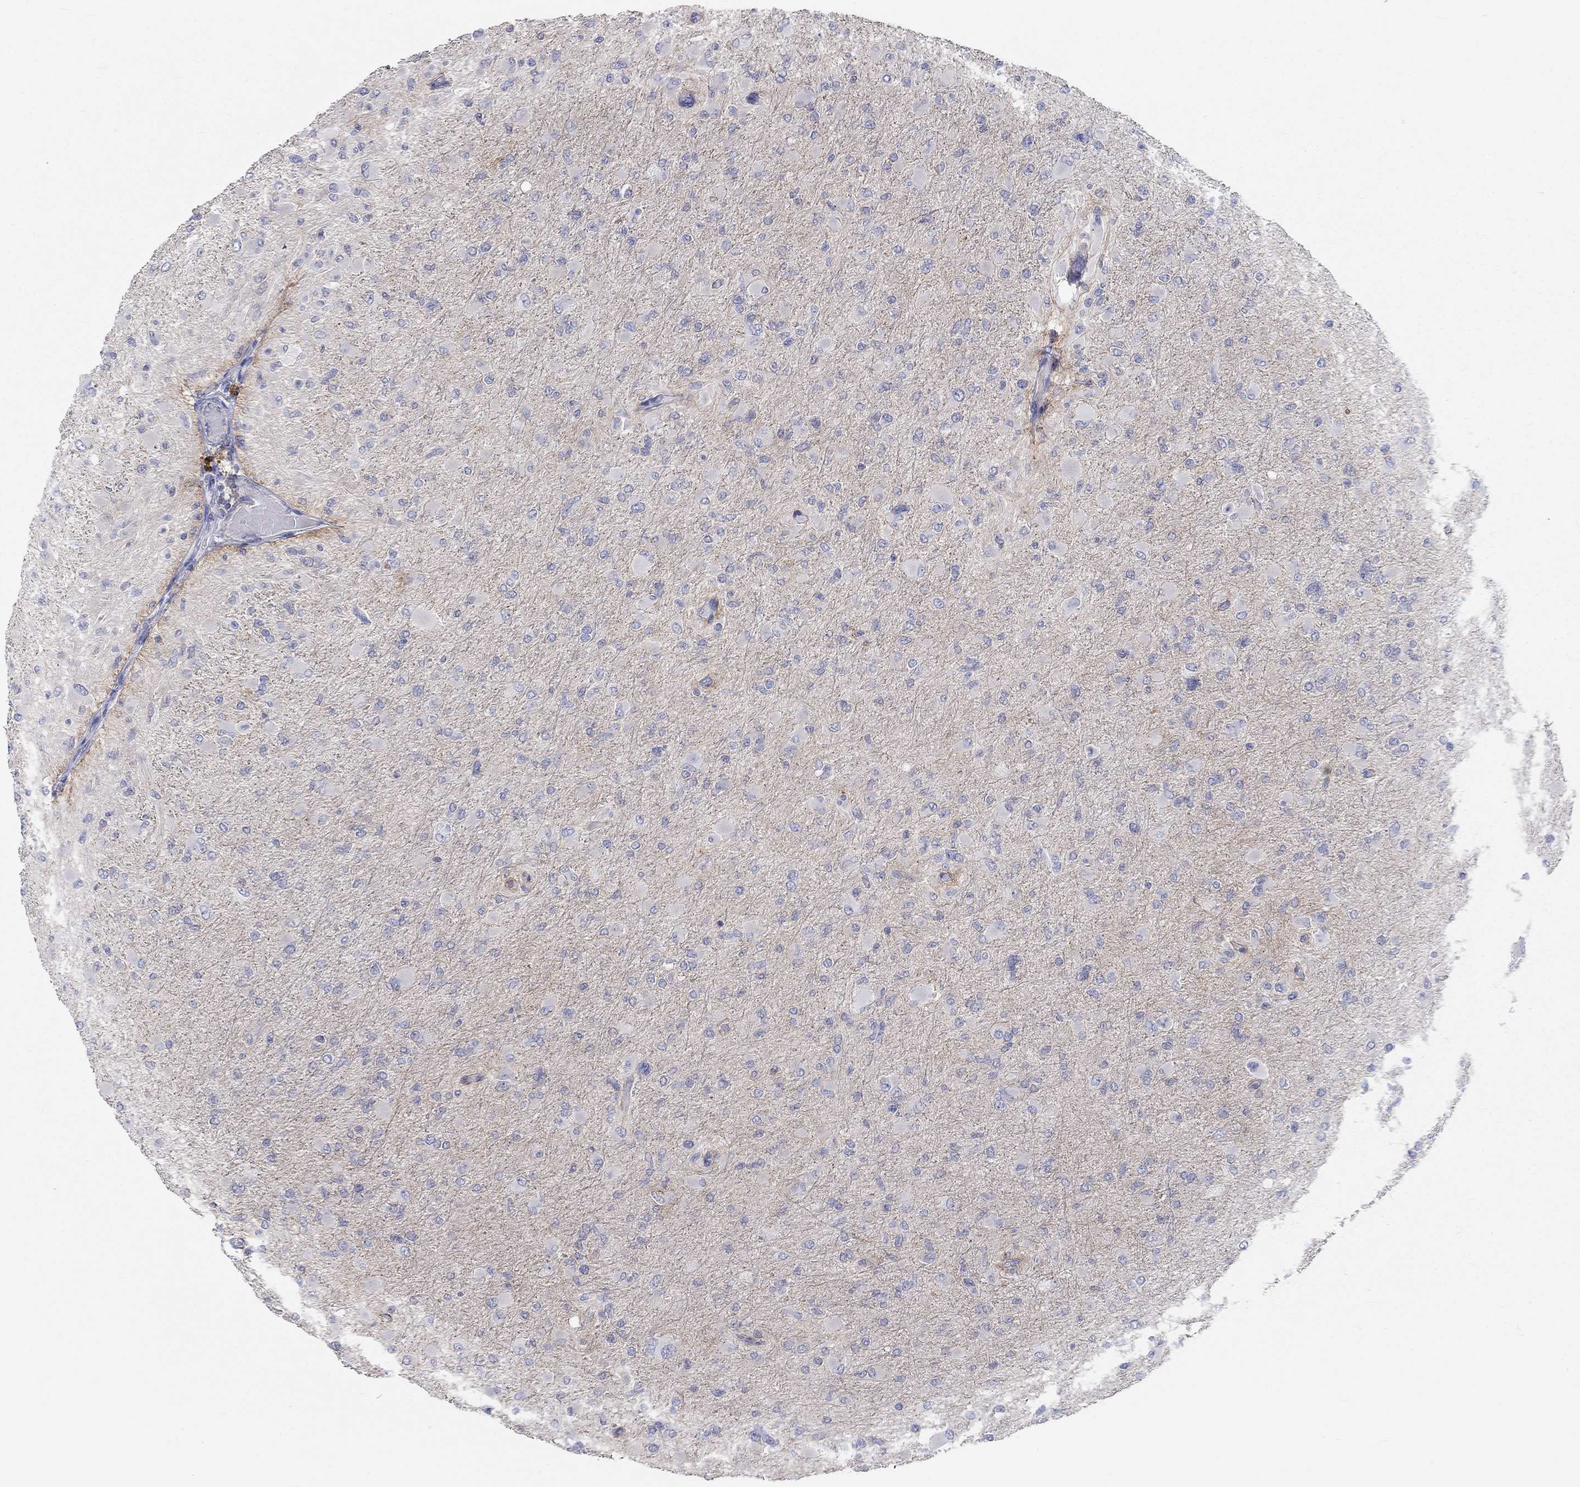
{"staining": {"intensity": "negative", "quantity": "none", "location": "none"}, "tissue": "glioma", "cell_type": "Tumor cells", "image_type": "cancer", "snomed": [{"axis": "morphology", "description": "Glioma, malignant, High grade"}, {"axis": "topography", "description": "Cerebral cortex"}], "caption": "Human malignant high-grade glioma stained for a protein using immunohistochemistry (IHC) shows no staining in tumor cells.", "gene": "PCDHGA10", "patient": {"sex": "female", "age": 36}}